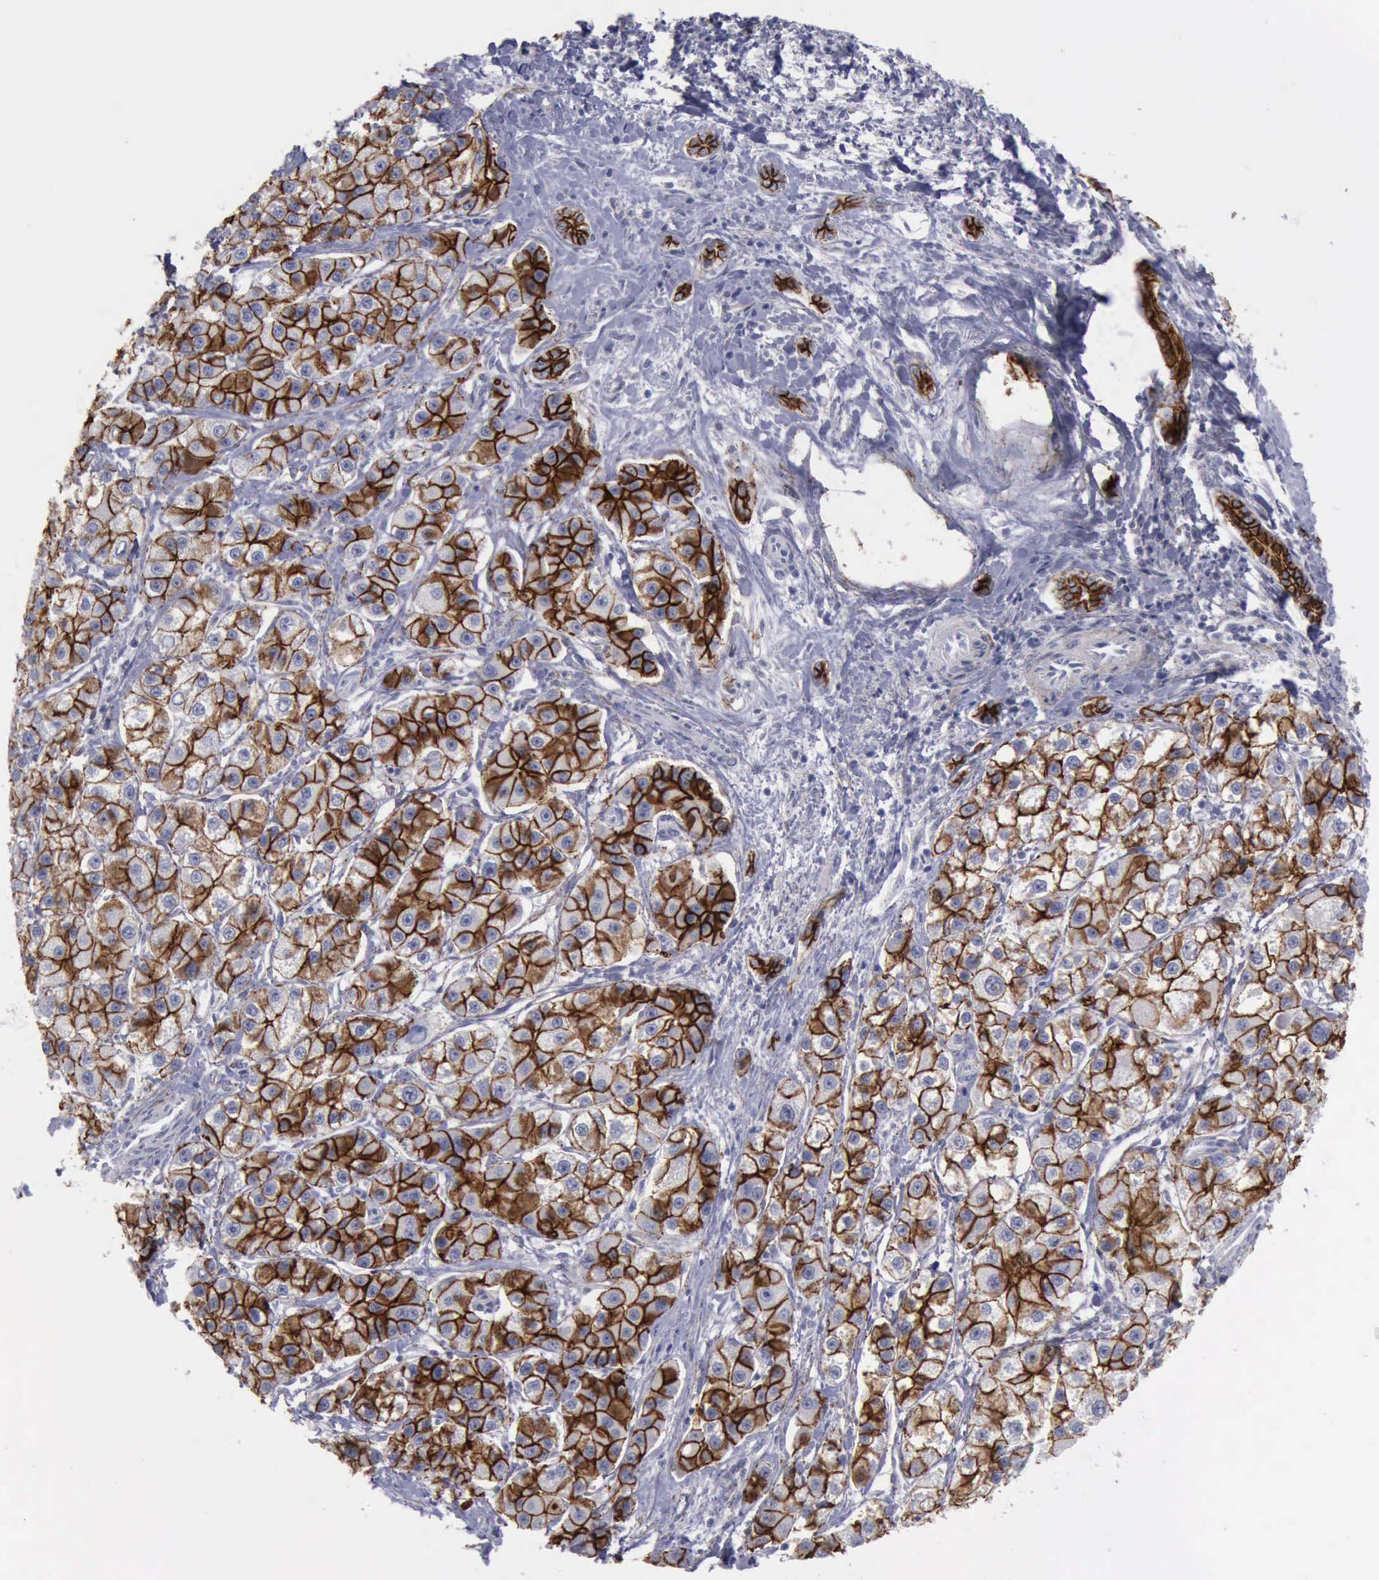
{"staining": {"intensity": "strong", "quantity": ">75%", "location": "cytoplasmic/membranous"}, "tissue": "liver cancer", "cell_type": "Tumor cells", "image_type": "cancer", "snomed": [{"axis": "morphology", "description": "Carcinoma, Hepatocellular, NOS"}, {"axis": "topography", "description": "Liver"}], "caption": "Immunohistochemistry of liver cancer (hepatocellular carcinoma) displays high levels of strong cytoplasmic/membranous staining in approximately >75% of tumor cells.", "gene": "CDH2", "patient": {"sex": "female", "age": 85}}